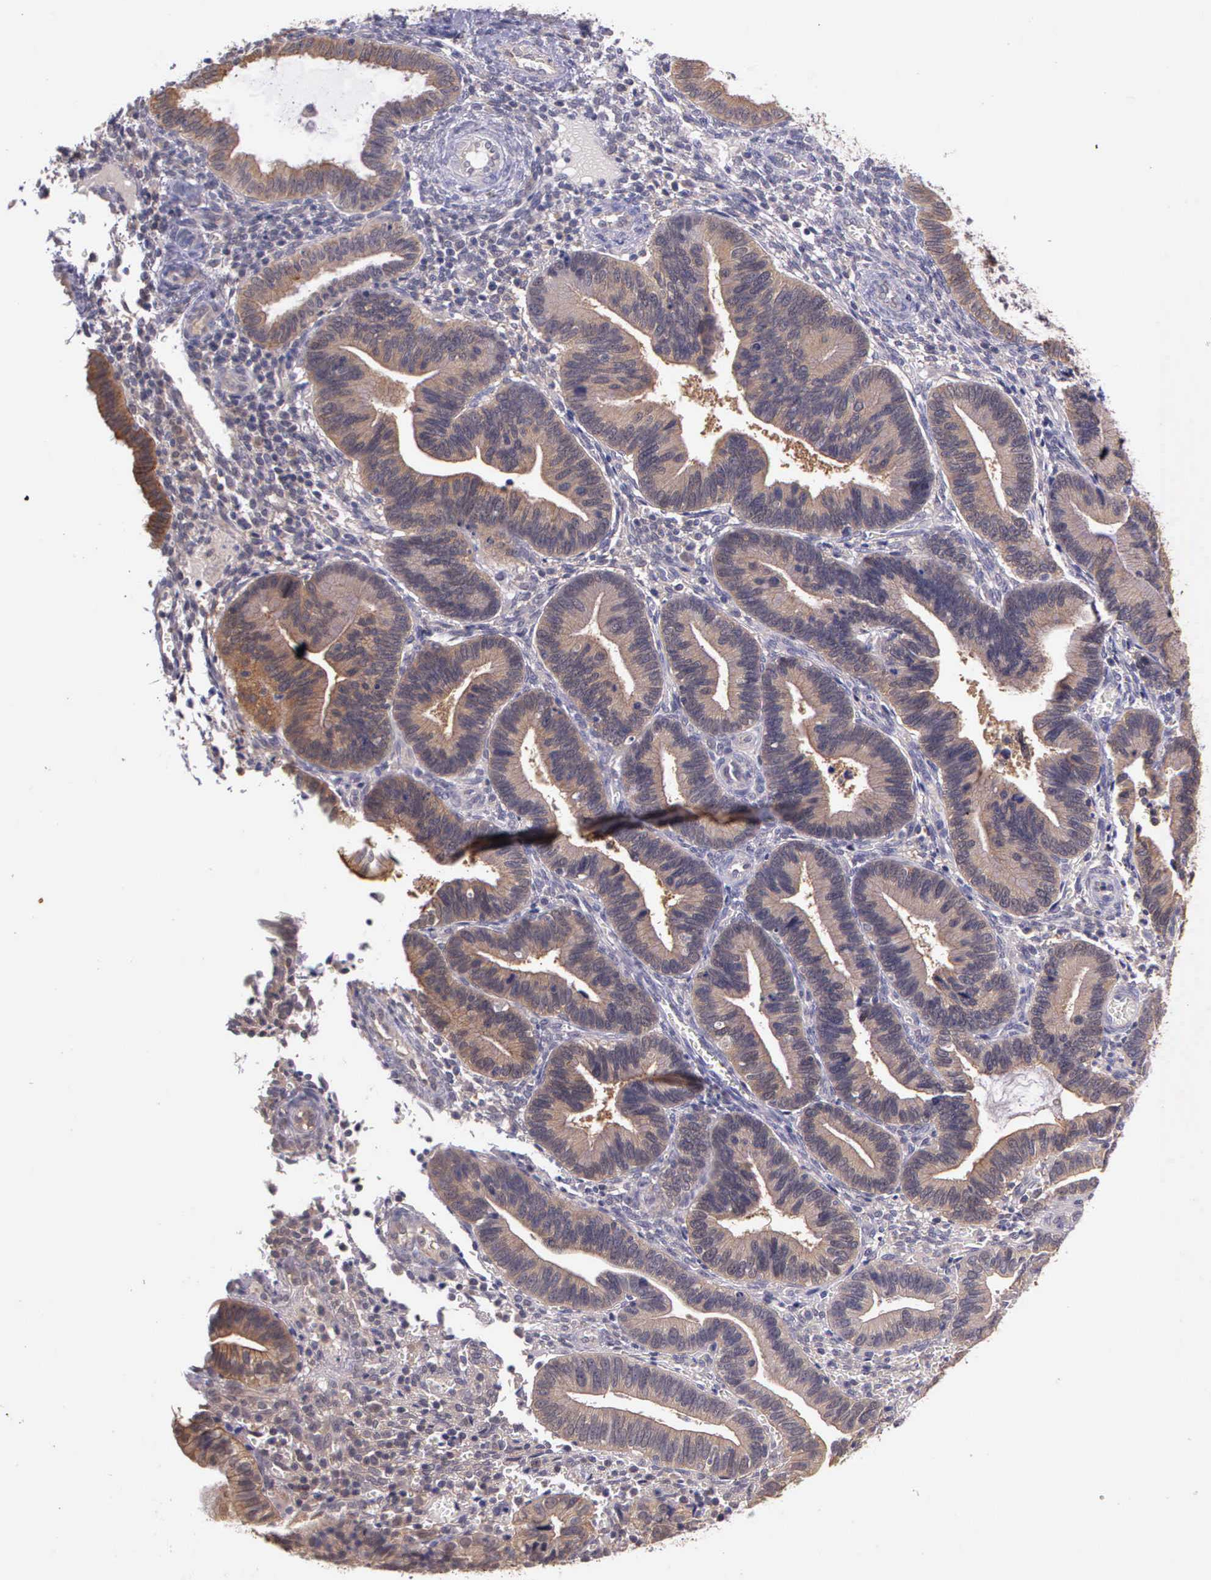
{"staining": {"intensity": "negative", "quantity": "none", "location": "none"}, "tissue": "endometrium", "cell_type": "Cells in endometrial stroma", "image_type": "normal", "snomed": [{"axis": "morphology", "description": "Normal tissue, NOS"}, {"axis": "topography", "description": "Endometrium"}], "caption": "Immunohistochemistry of unremarkable human endometrium shows no staining in cells in endometrial stroma.", "gene": "IGBP1P2", "patient": {"sex": "female", "age": 36}}